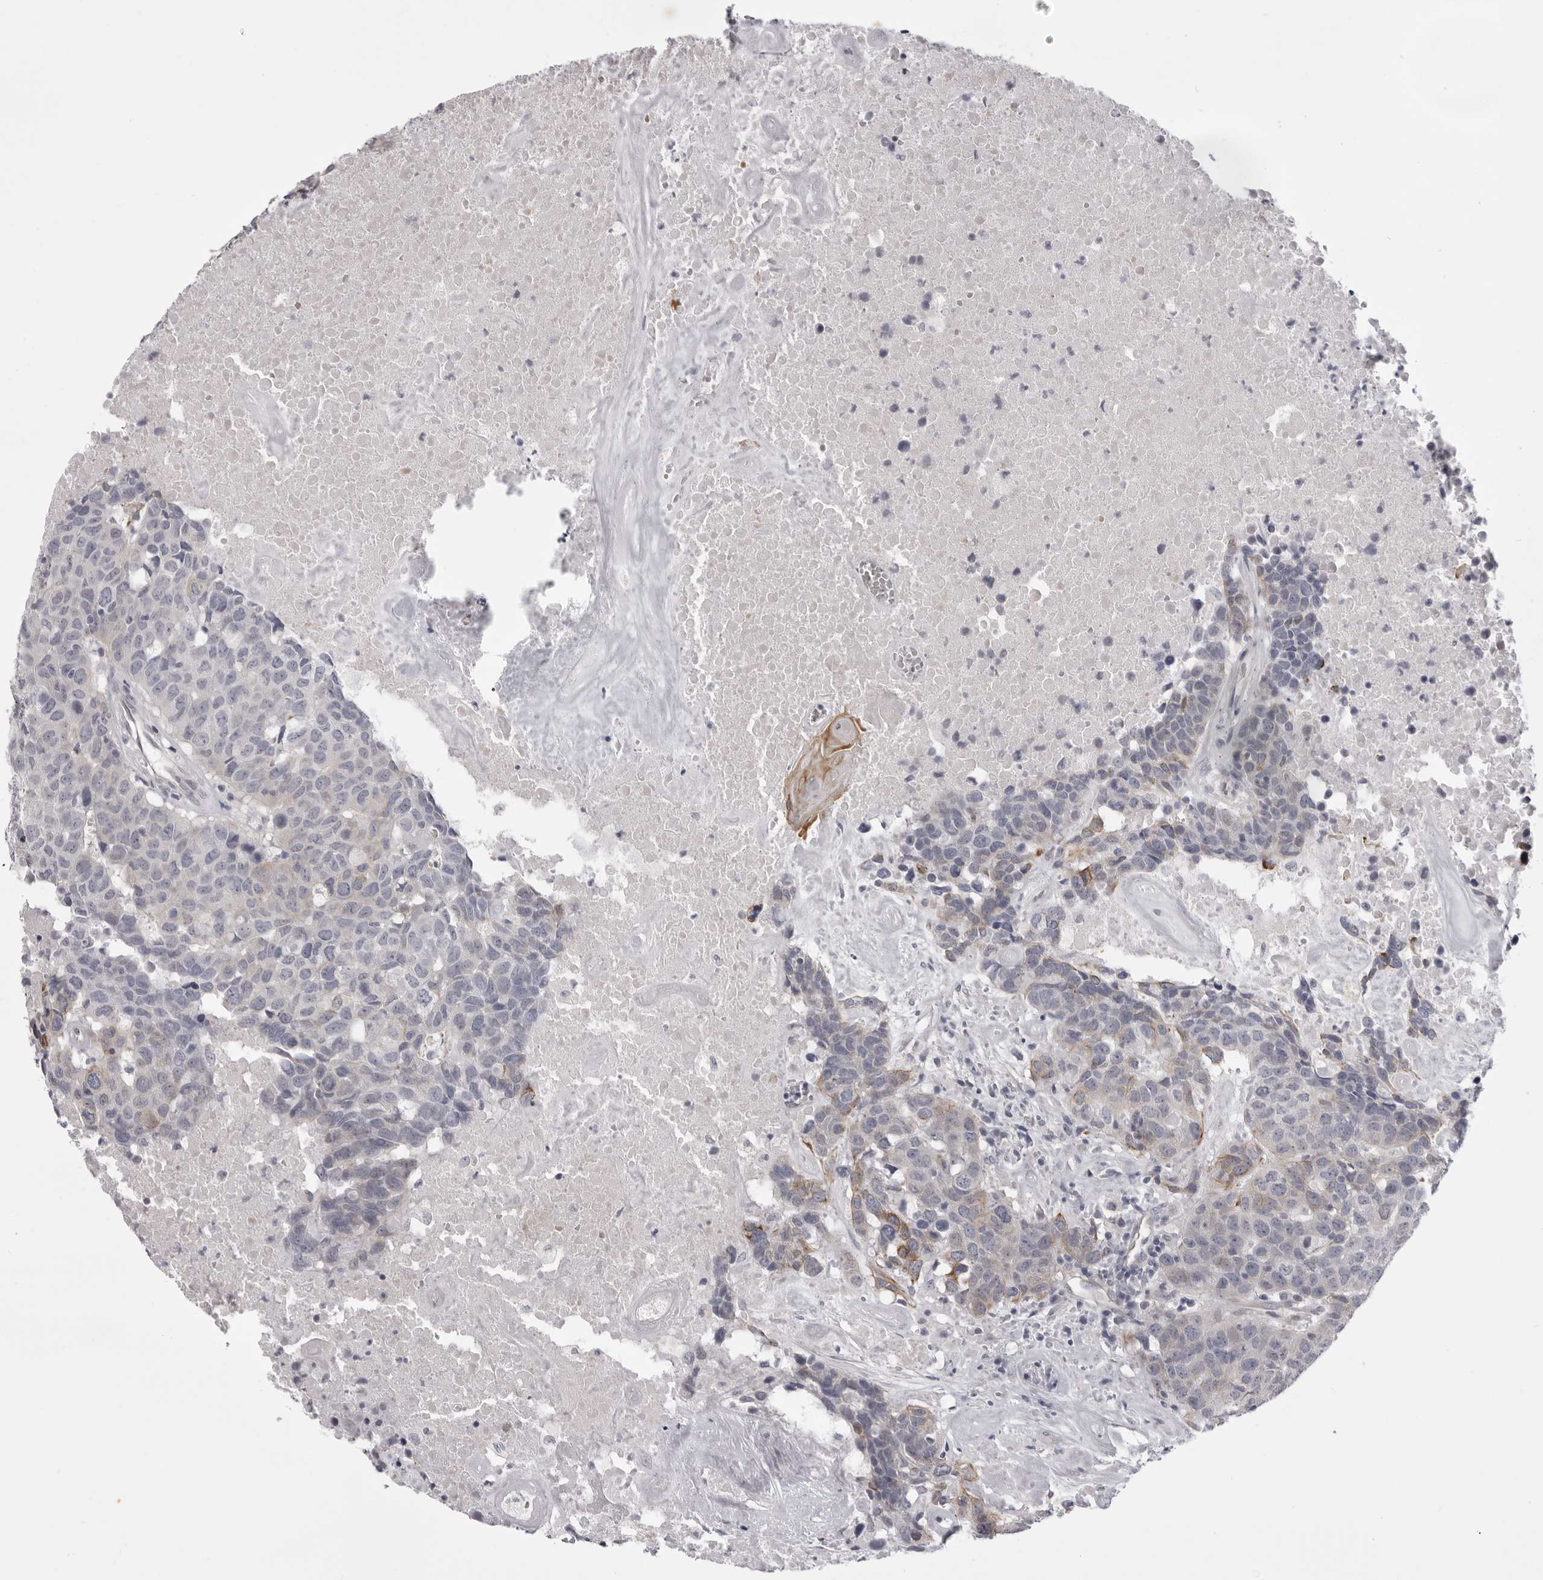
{"staining": {"intensity": "moderate", "quantity": "<25%", "location": "cytoplasmic/membranous"}, "tissue": "head and neck cancer", "cell_type": "Tumor cells", "image_type": "cancer", "snomed": [{"axis": "morphology", "description": "Squamous cell carcinoma, NOS"}, {"axis": "topography", "description": "Head-Neck"}], "caption": "A micrograph showing moderate cytoplasmic/membranous staining in about <25% of tumor cells in head and neck cancer, as visualized by brown immunohistochemical staining.", "gene": "EPHA10", "patient": {"sex": "male", "age": 66}}